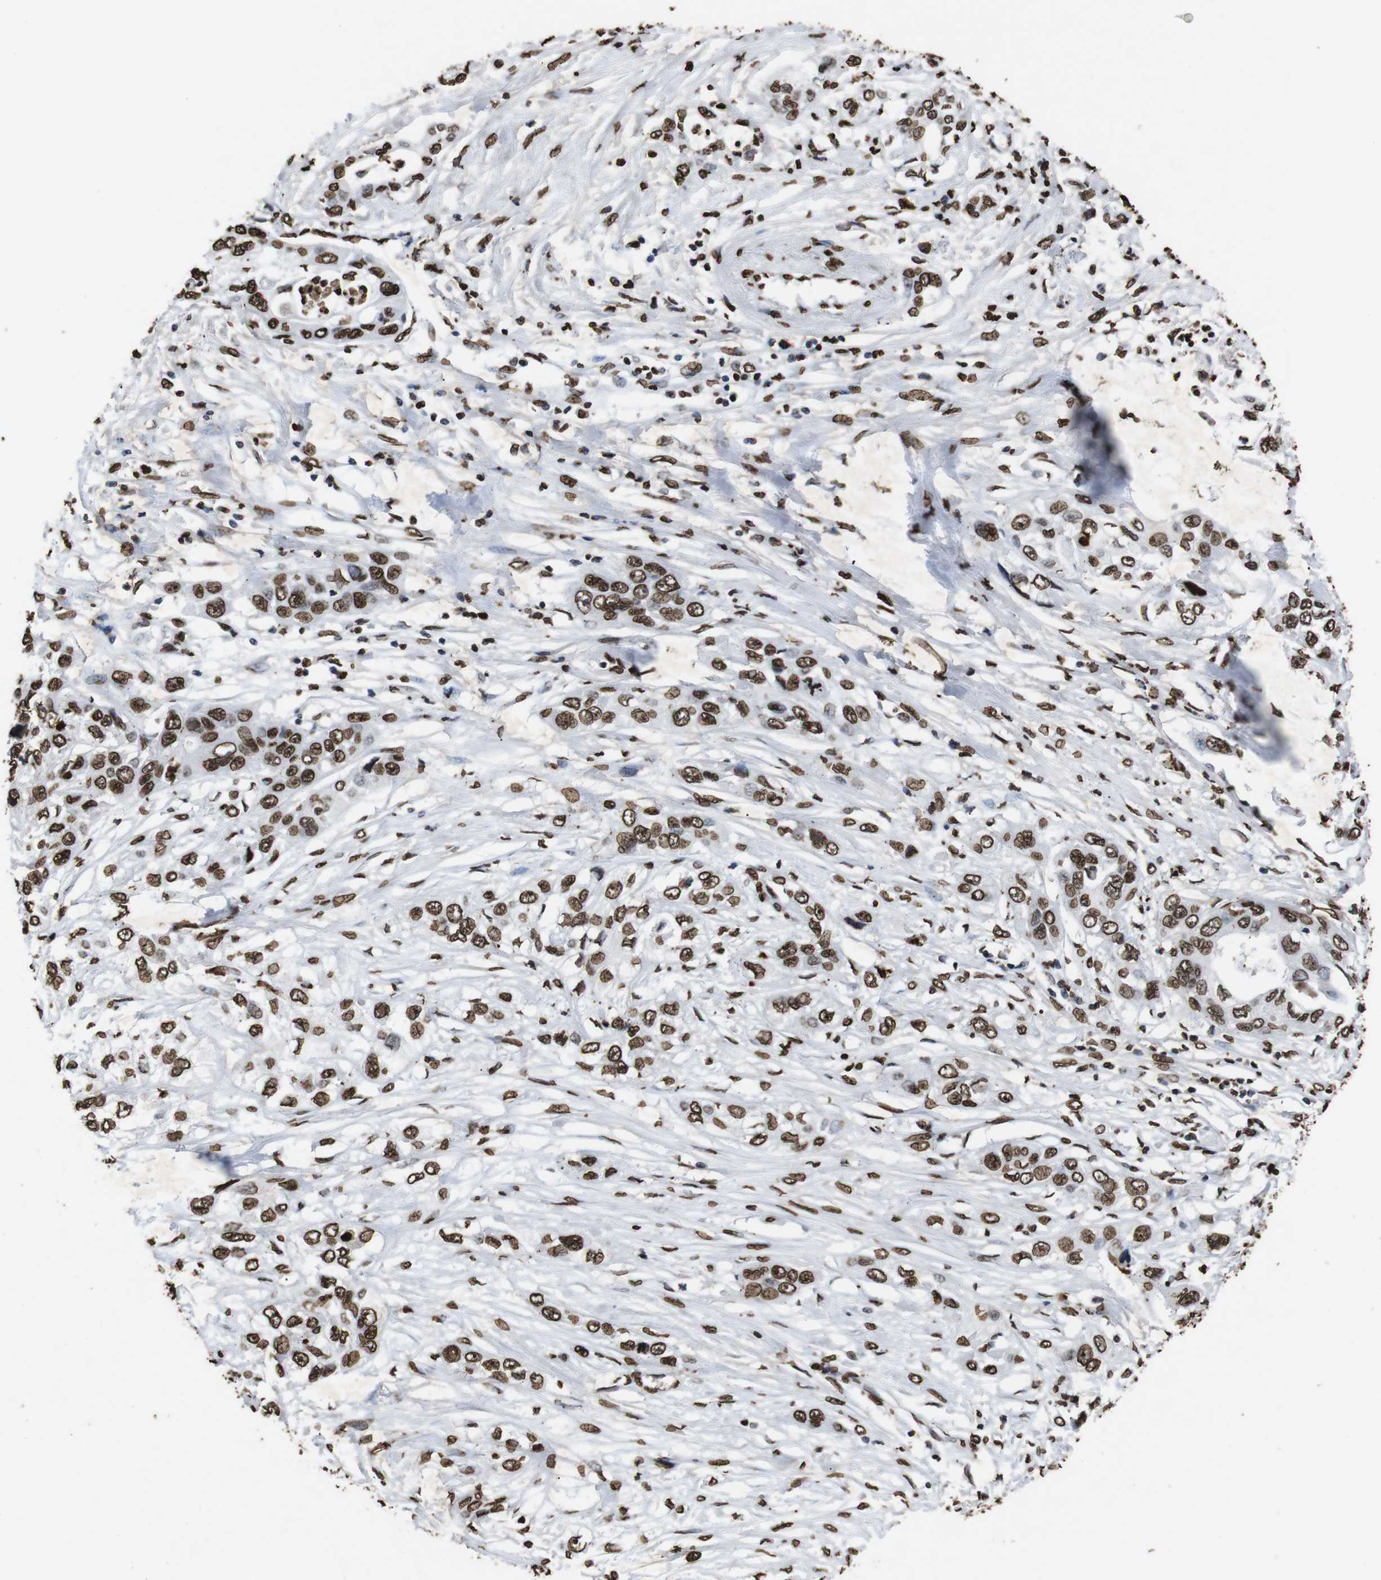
{"staining": {"intensity": "strong", "quantity": ">75%", "location": "nuclear"}, "tissue": "pancreatic cancer", "cell_type": "Tumor cells", "image_type": "cancer", "snomed": [{"axis": "morphology", "description": "Adenocarcinoma, NOS"}, {"axis": "topography", "description": "Pancreas"}], "caption": "This photomicrograph reveals immunohistochemistry staining of human pancreatic cancer, with high strong nuclear expression in about >75% of tumor cells.", "gene": "MDM2", "patient": {"sex": "female", "age": 70}}